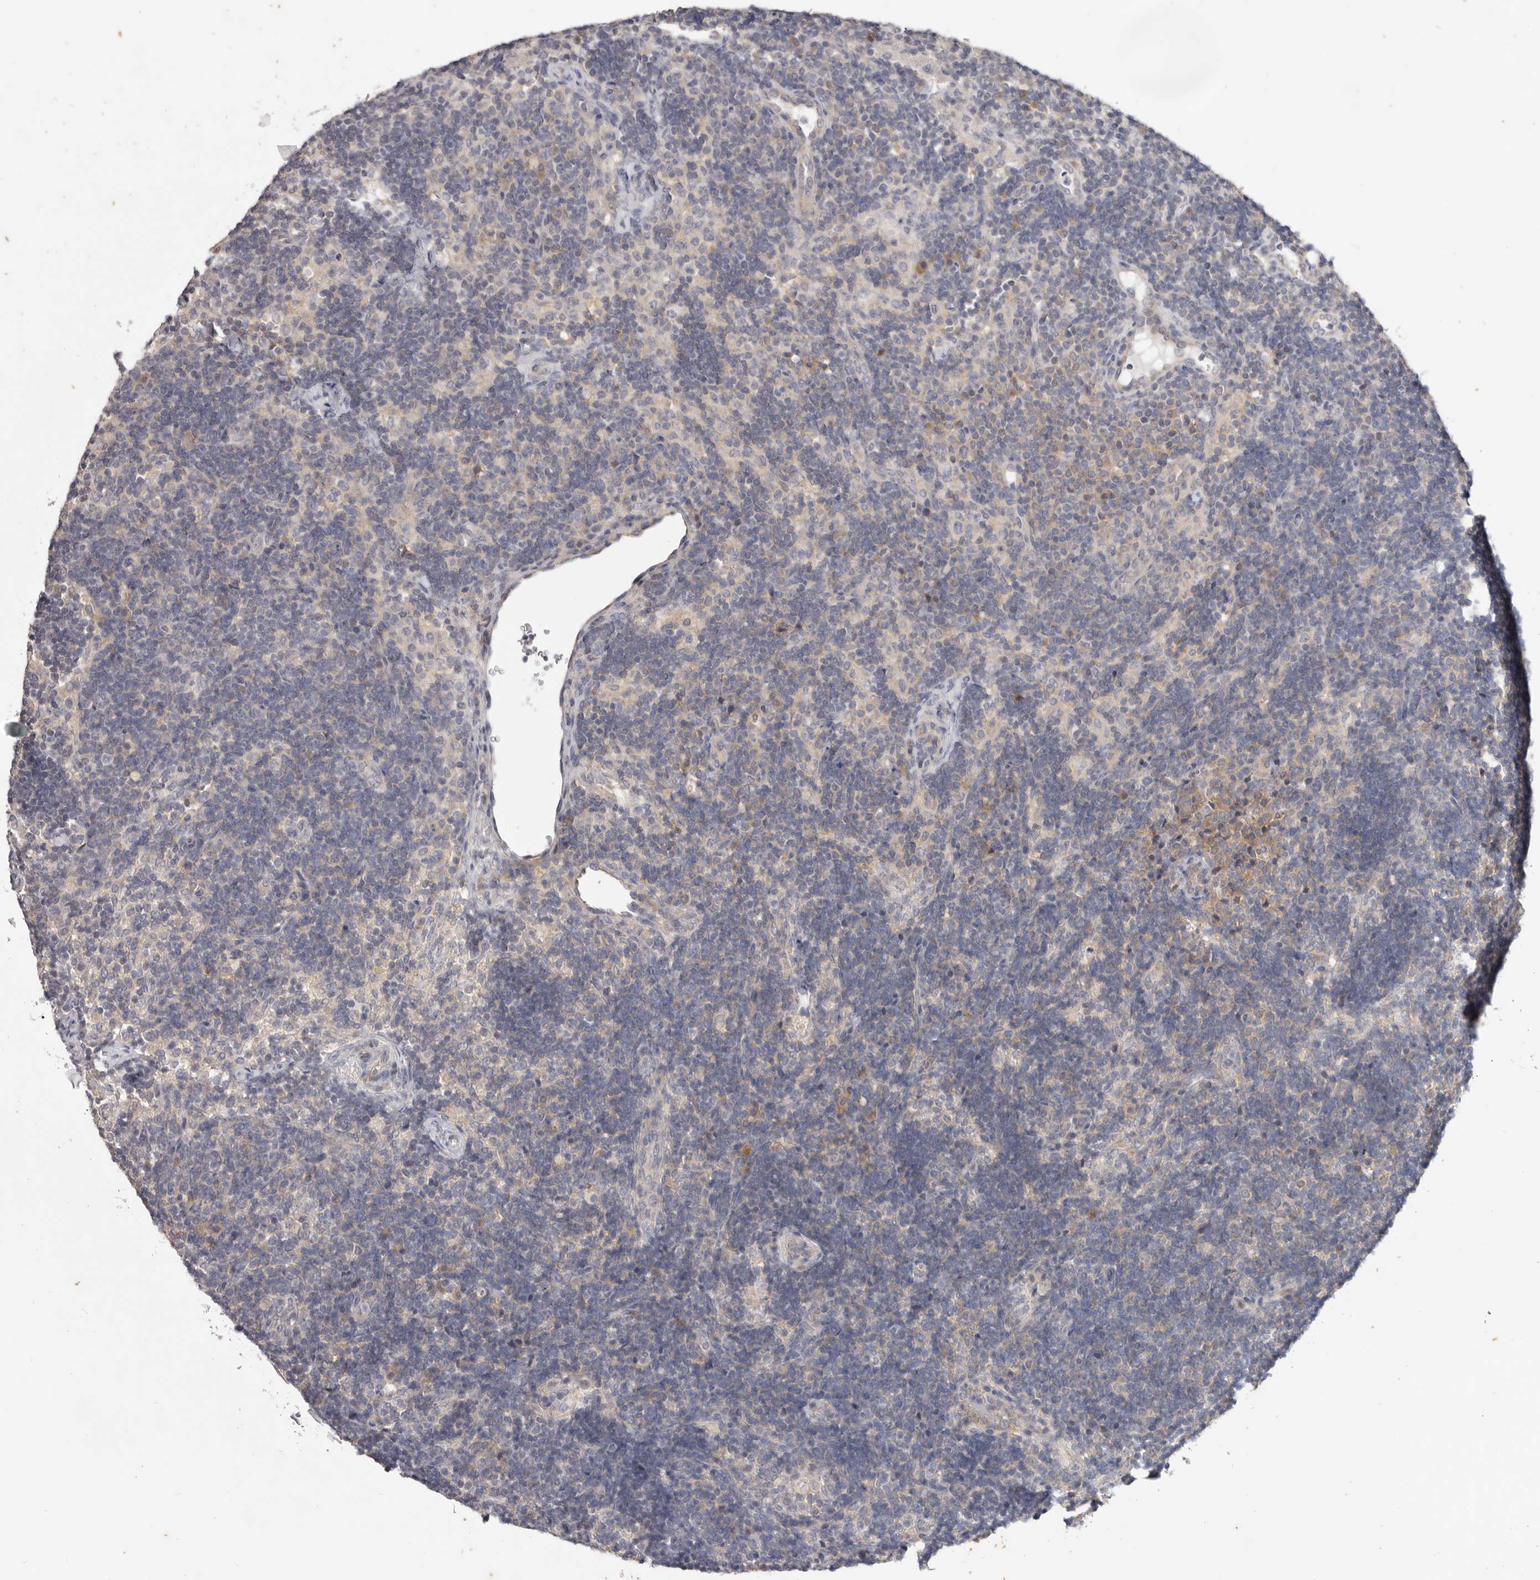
{"staining": {"intensity": "negative", "quantity": "none", "location": "none"}, "tissue": "lymph node", "cell_type": "Germinal center cells", "image_type": "normal", "snomed": [{"axis": "morphology", "description": "Normal tissue, NOS"}, {"axis": "topography", "description": "Lymph node"}], "caption": "There is no significant staining in germinal center cells of lymph node. (DAB immunohistochemistry visualized using brightfield microscopy, high magnification).", "gene": "WDR77", "patient": {"sex": "female", "age": 22}}